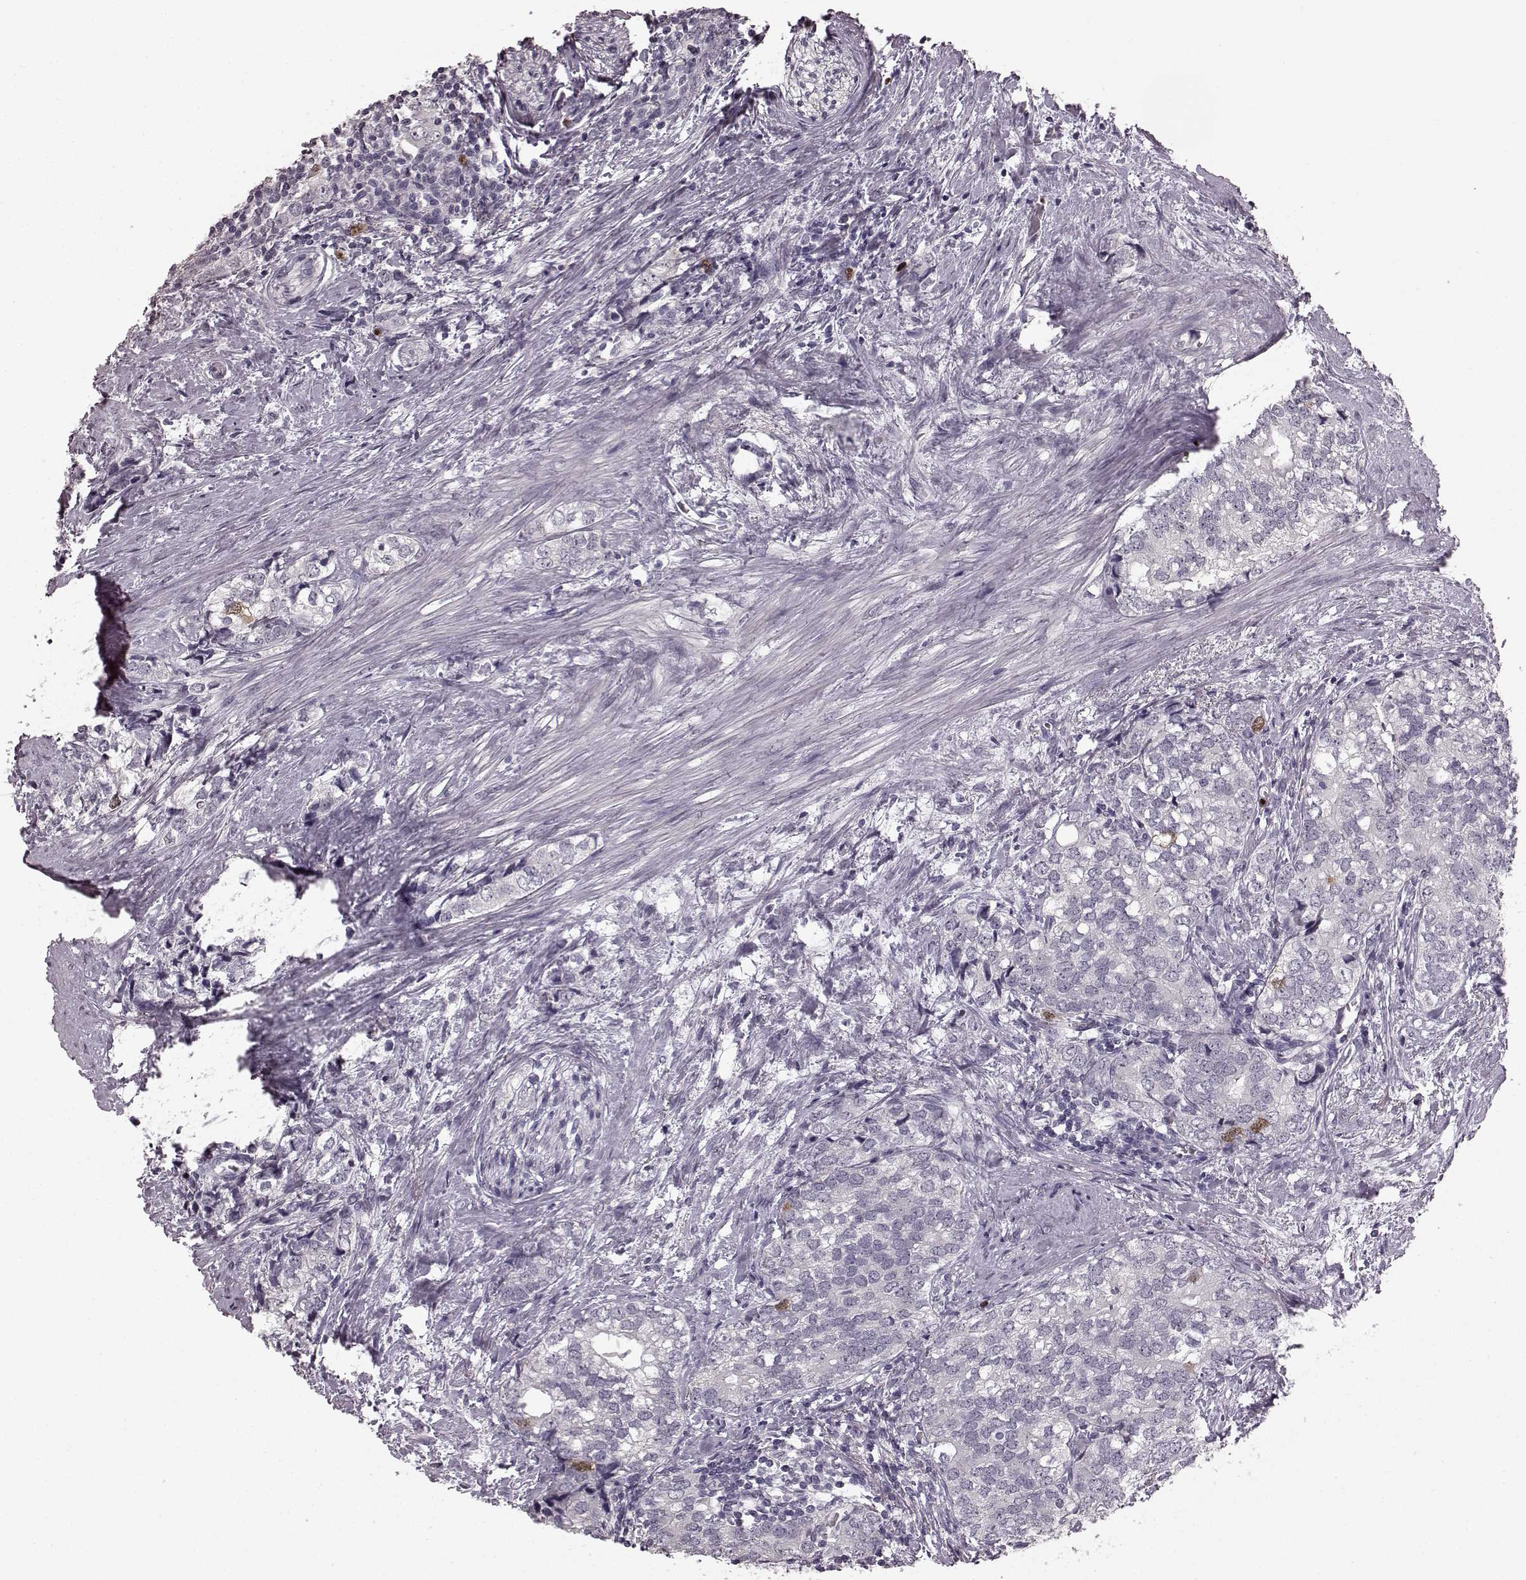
{"staining": {"intensity": "moderate", "quantity": "<25%", "location": "nuclear"}, "tissue": "prostate cancer", "cell_type": "Tumor cells", "image_type": "cancer", "snomed": [{"axis": "morphology", "description": "Adenocarcinoma, NOS"}, {"axis": "topography", "description": "Prostate and seminal vesicle, NOS"}], "caption": "Moderate nuclear expression for a protein is present in about <25% of tumor cells of prostate cancer using immunohistochemistry.", "gene": "CCNA2", "patient": {"sex": "male", "age": 63}}